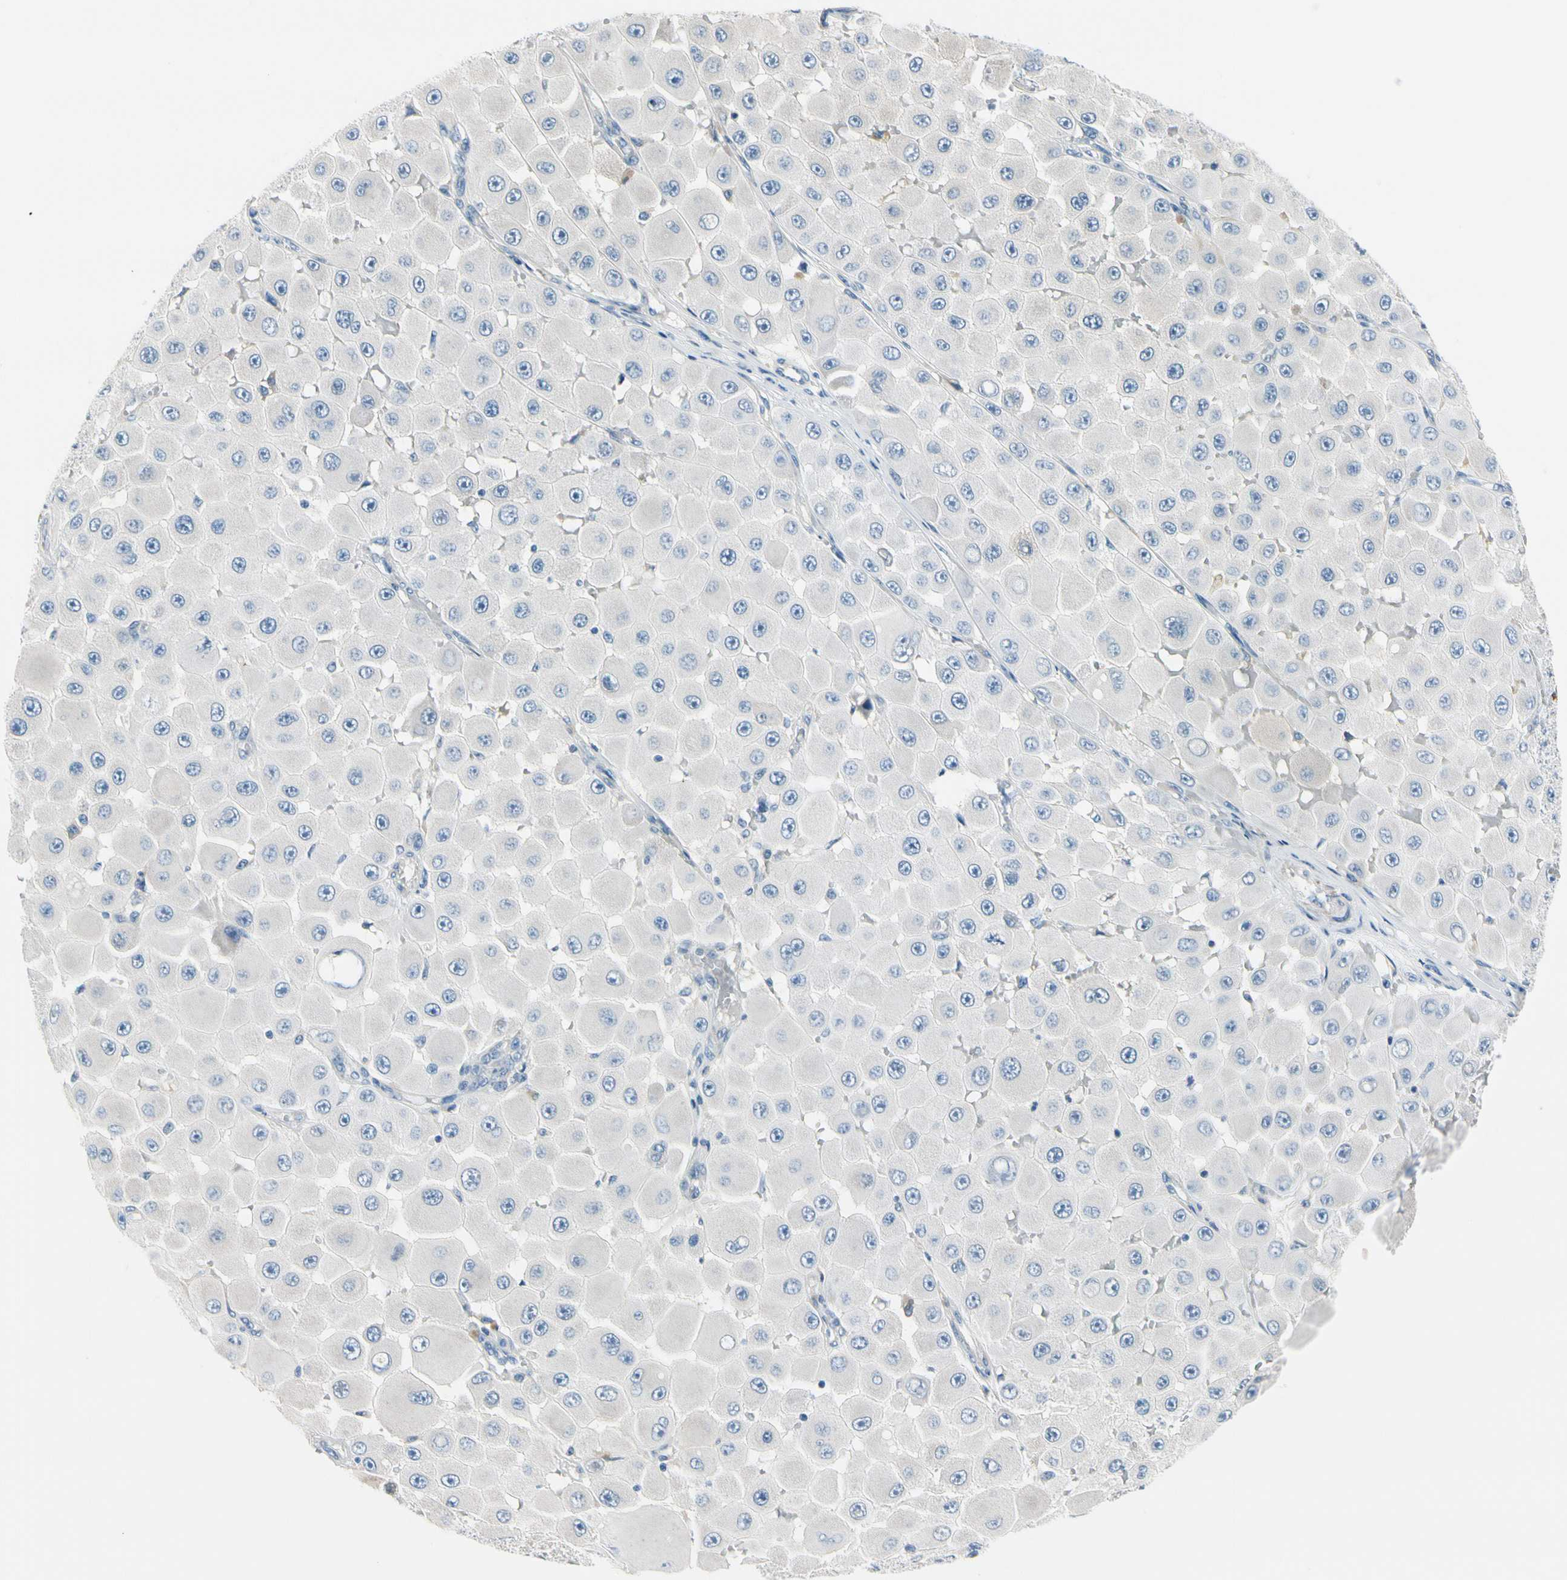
{"staining": {"intensity": "negative", "quantity": "none", "location": "none"}, "tissue": "melanoma", "cell_type": "Tumor cells", "image_type": "cancer", "snomed": [{"axis": "morphology", "description": "Malignant melanoma, NOS"}, {"axis": "topography", "description": "Skin"}], "caption": "DAB (3,3'-diaminobenzidine) immunohistochemical staining of malignant melanoma exhibits no significant staining in tumor cells.", "gene": "FCER2", "patient": {"sex": "female", "age": 81}}